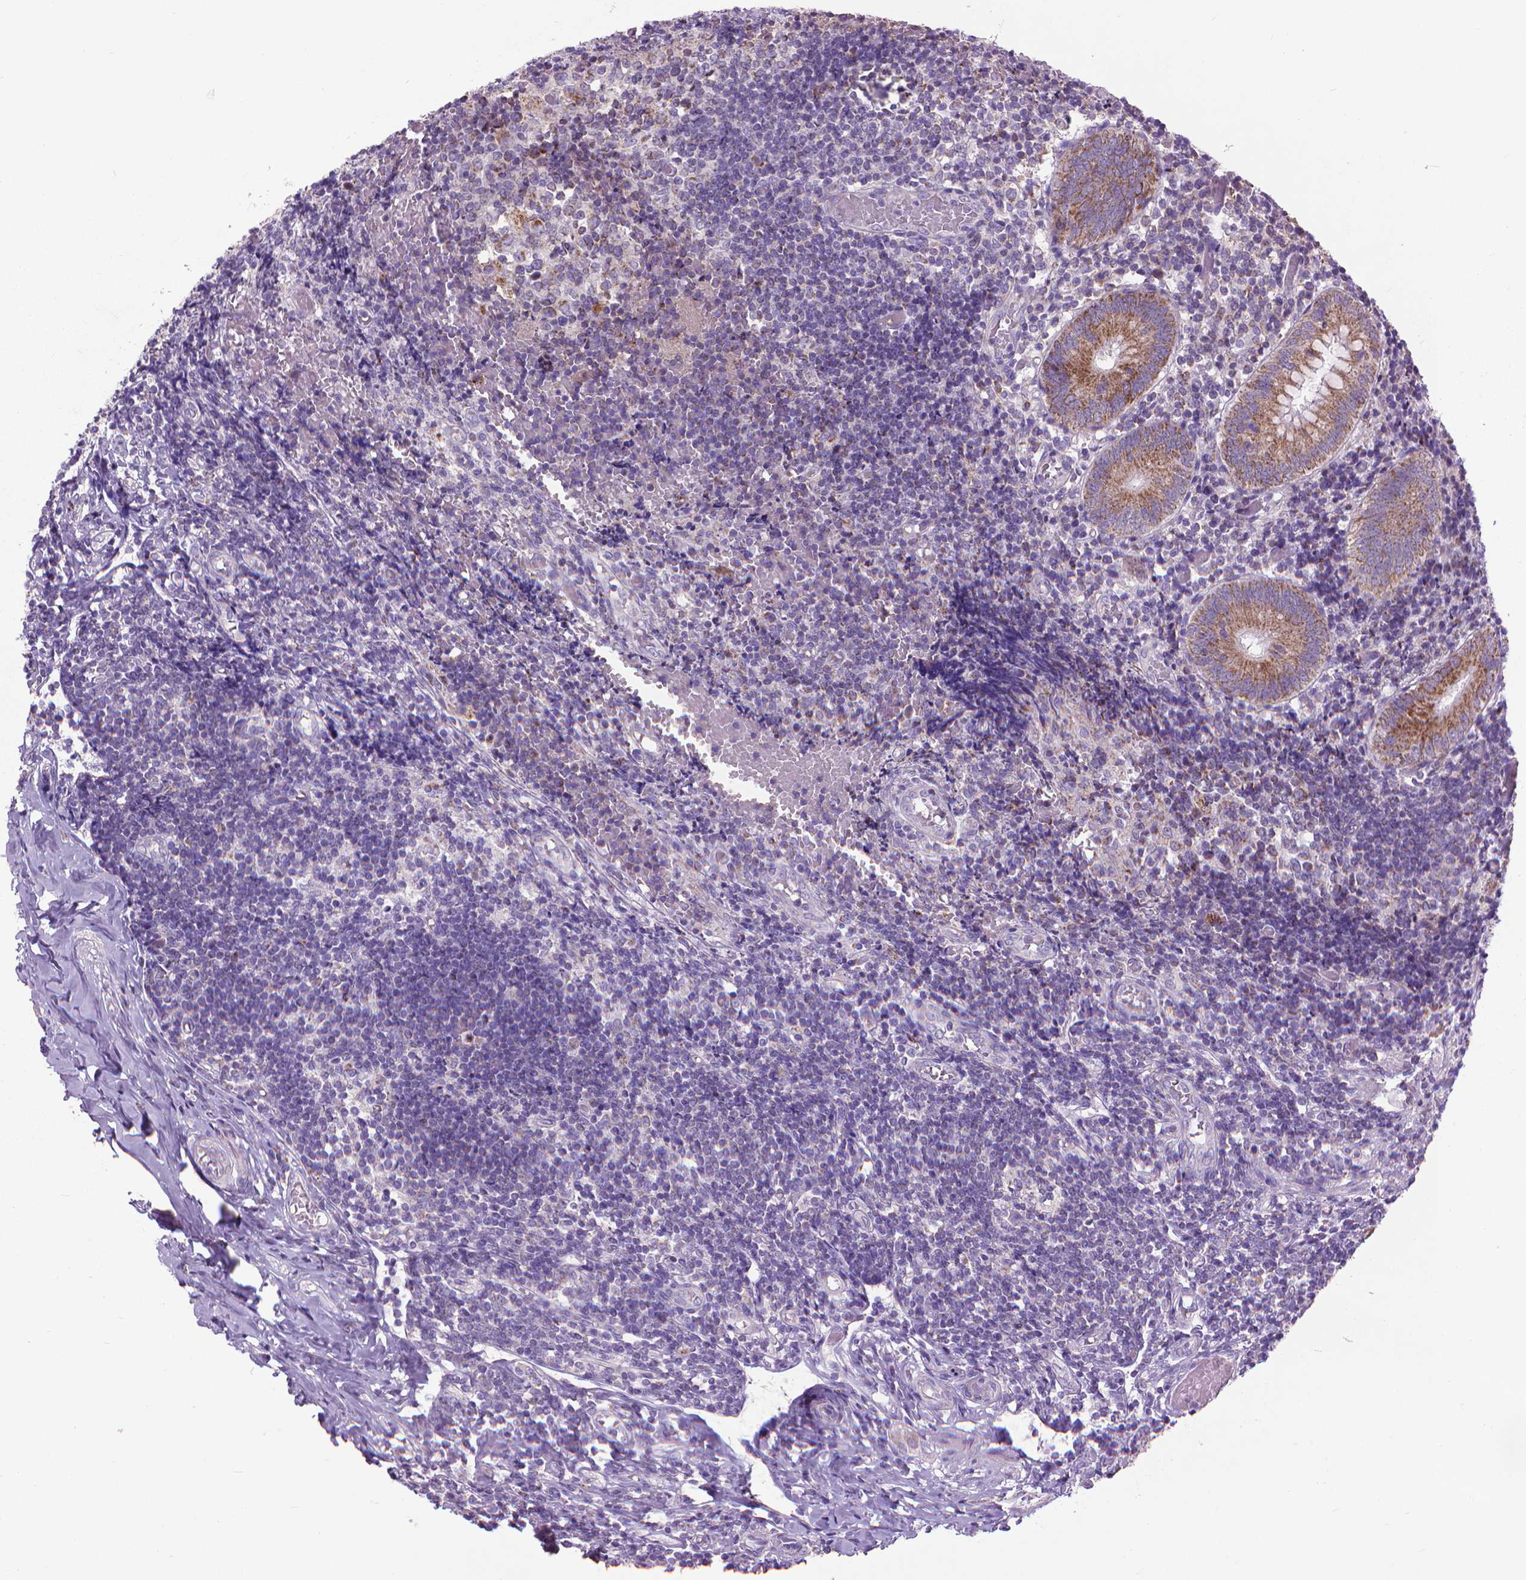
{"staining": {"intensity": "strong", "quantity": ">75%", "location": "cytoplasmic/membranous"}, "tissue": "appendix", "cell_type": "Glandular cells", "image_type": "normal", "snomed": [{"axis": "morphology", "description": "Normal tissue, NOS"}, {"axis": "topography", "description": "Appendix"}], "caption": "DAB immunohistochemical staining of benign appendix displays strong cytoplasmic/membranous protein staining in approximately >75% of glandular cells.", "gene": "VDAC1", "patient": {"sex": "female", "age": 32}}